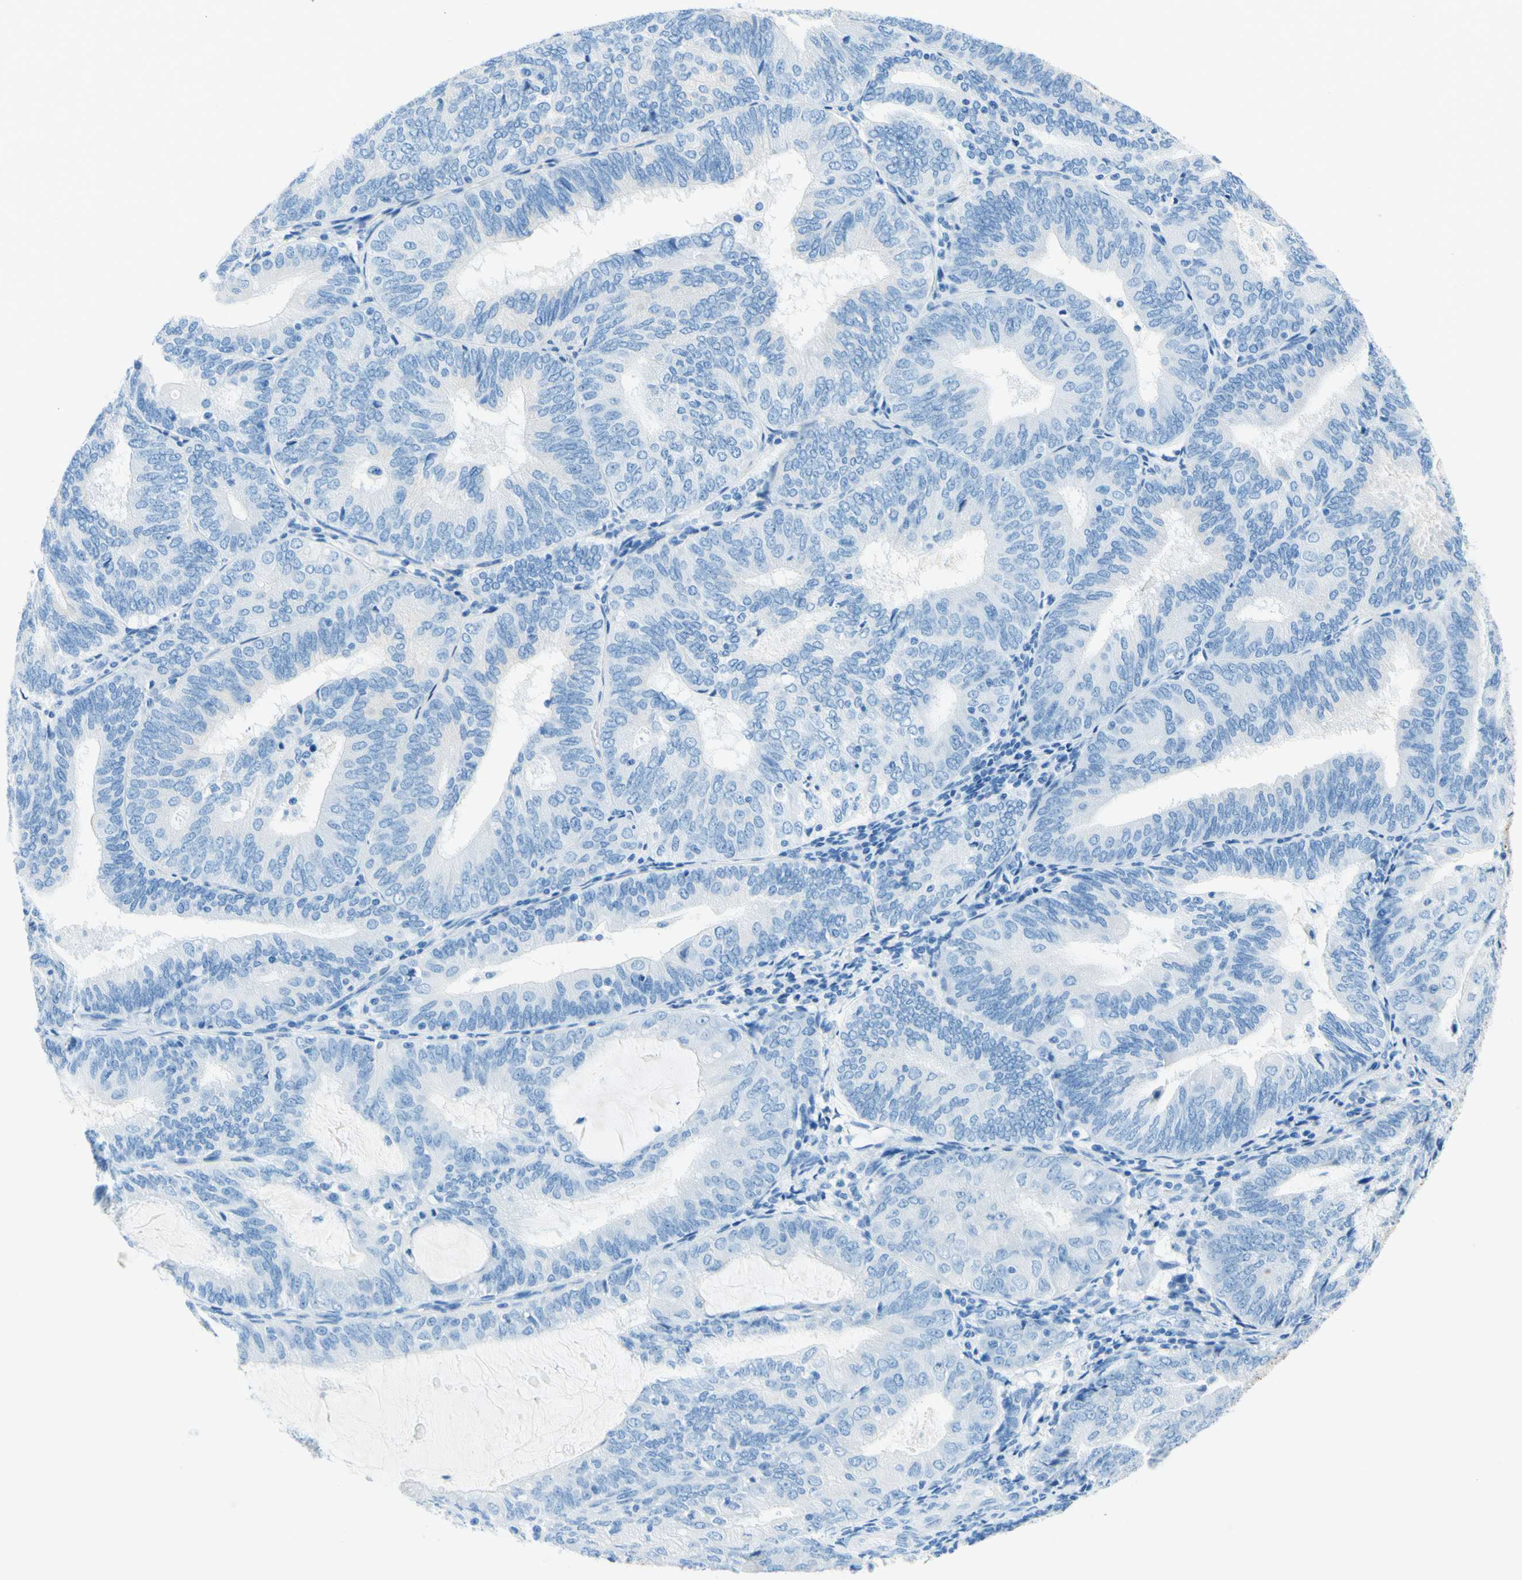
{"staining": {"intensity": "negative", "quantity": "none", "location": "none"}, "tissue": "endometrial cancer", "cell_type": "Tumor cells", "image_type": "cancer", "snomed": [{"axis": "morphology", "description": "Adenocarcinoma, NOS"}, {"axis": "topography", "description": "Endometrium"}], "caption": "Adenocarcinoma (endometrial) stained for a protein using immunohistochemistry demonstrates no staining tumor cells.", "gene": "MFAP5", "patient": {"sex": "female", "age": 81}}